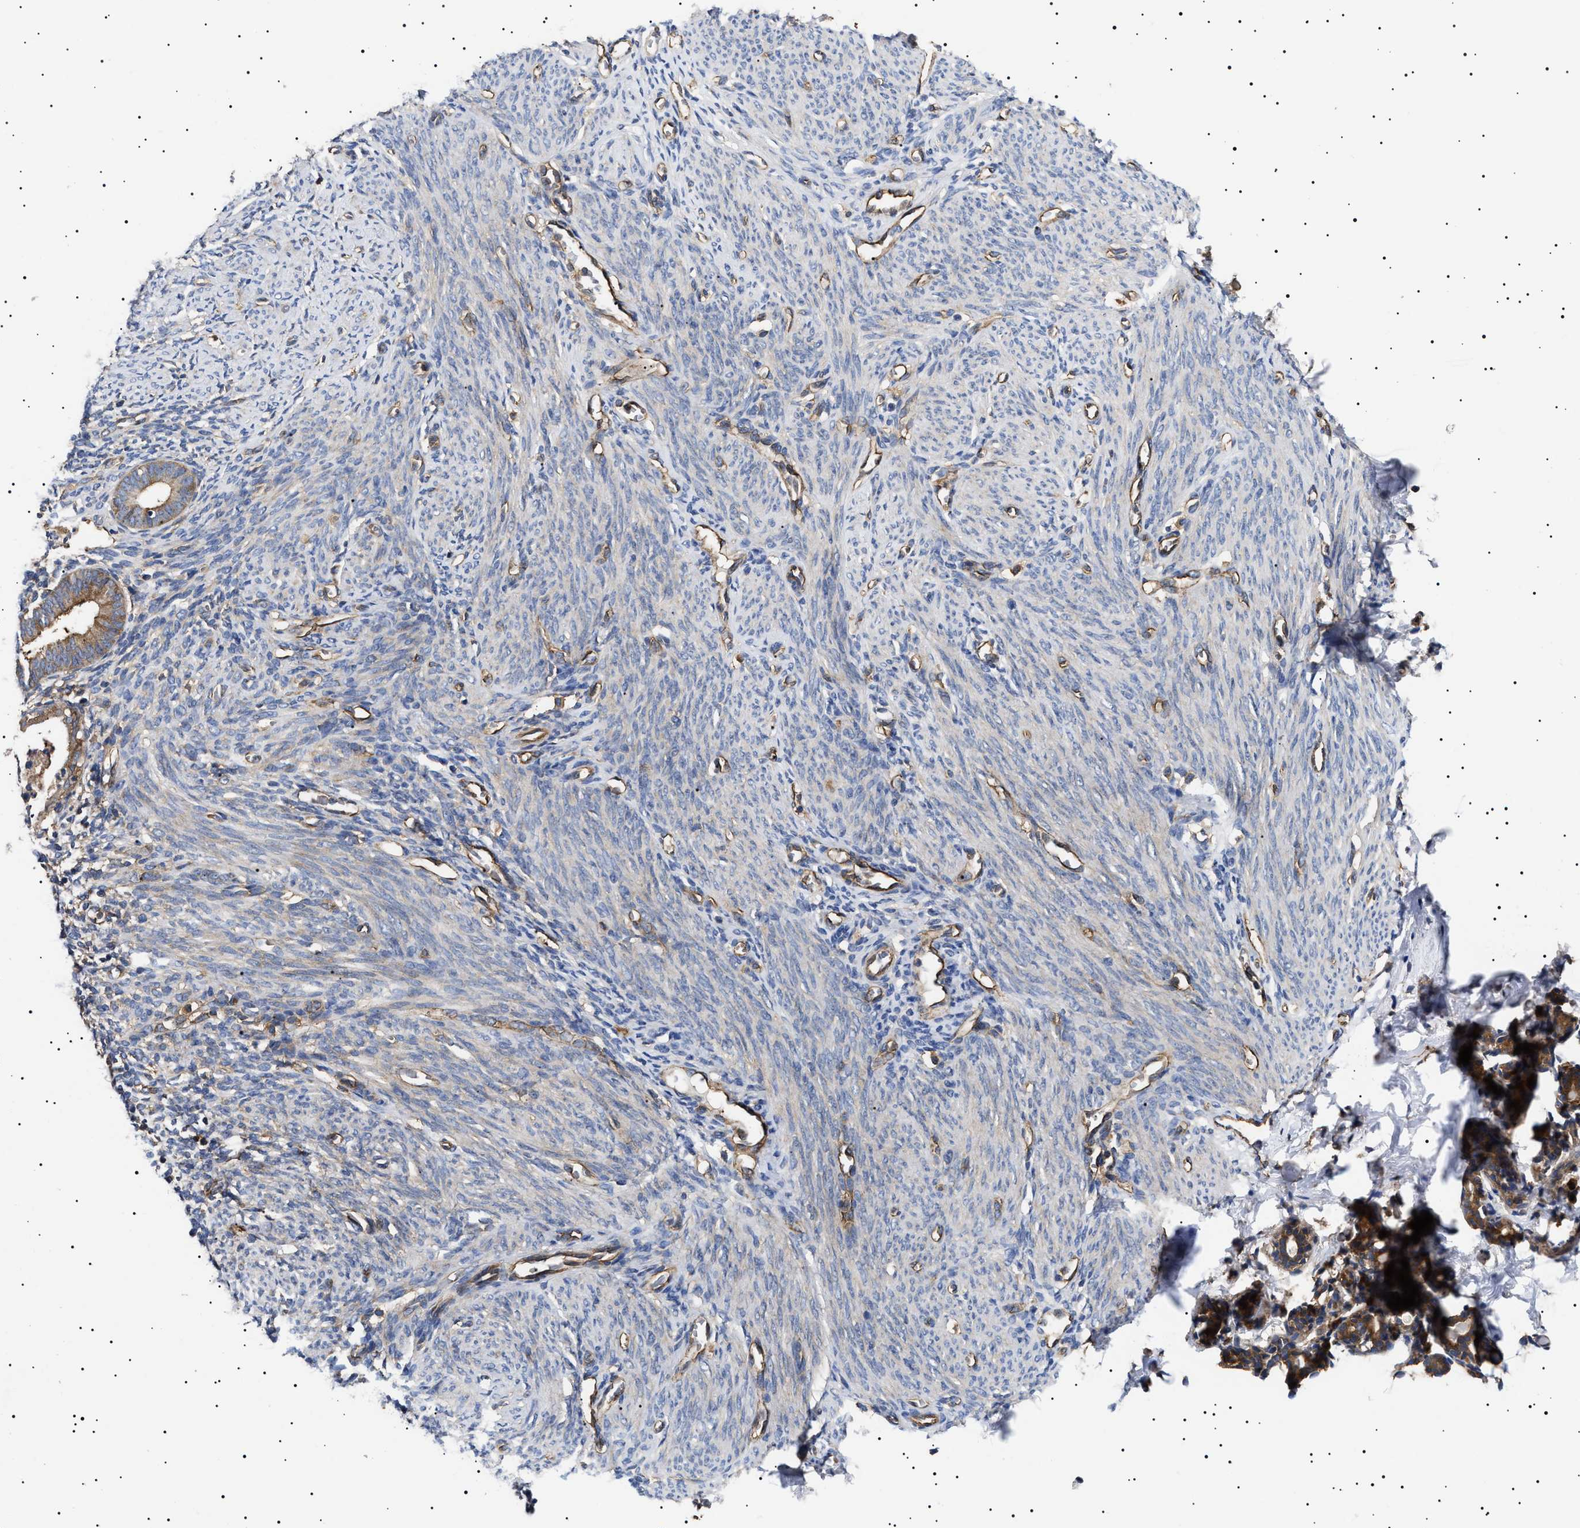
{"staining": {"intensity": "weak", "quantity": "<25%", "location": "cytoplasmic/membranous"}, "tissue": "endometrium", "cell_type": "Cells in endometrial stroma", "image_type": "normal", "snomed": [{"axis": "morphology", "description": "Normal tissue, NOS"}, {"axis": "morphology", "description": "Adenocarcinoma, NOS"}, {"axis": "topography", "description": "Endometrium"}], "caption": "This is an IHC micrograph of benign human endometrium. There is no expression in cells in endometrial stroma.", "gene": "TPP2", "patient": {"sex": "female", "age": 57}}